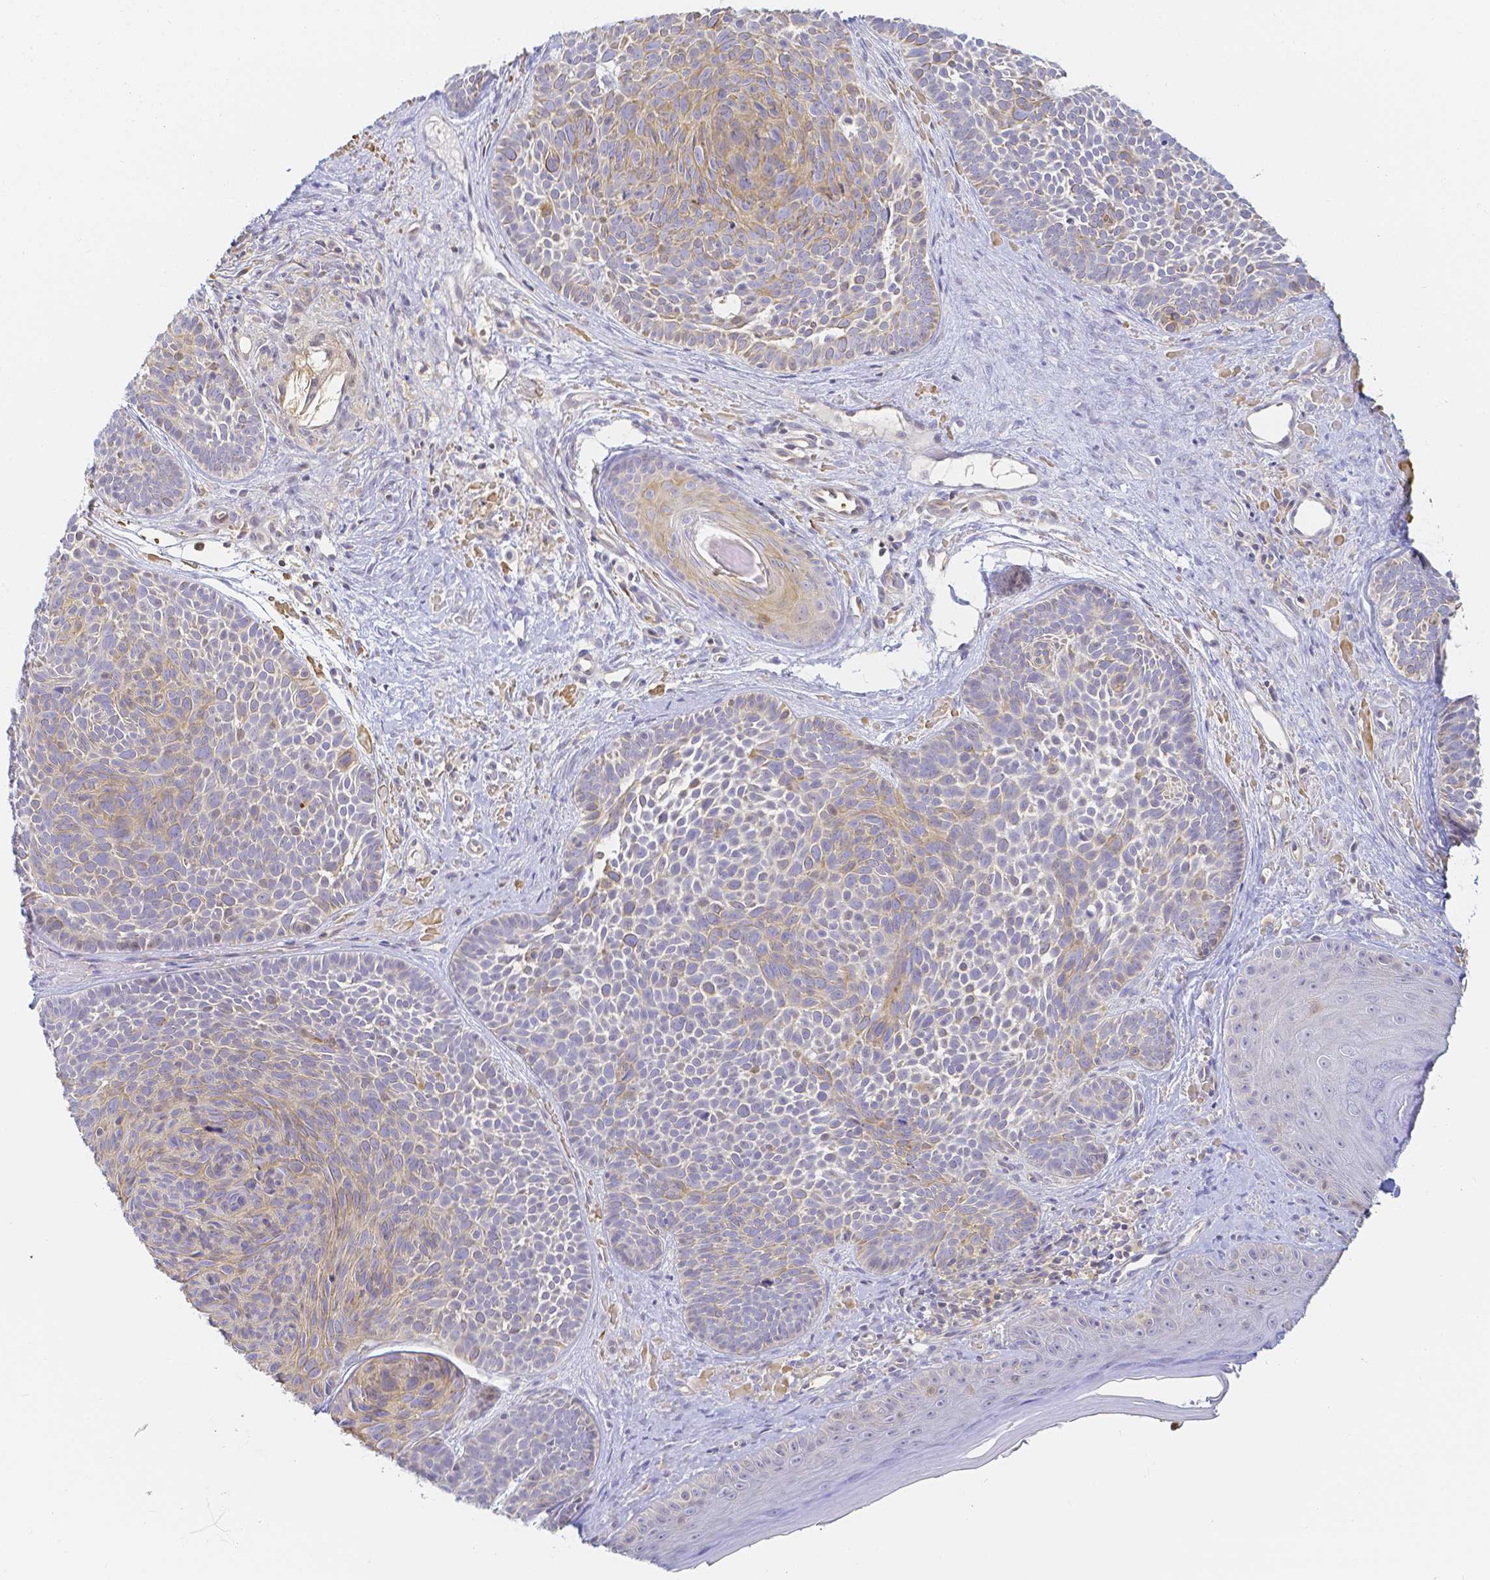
{"staining": {"intensity": "weak", "quantity": "25%-75%", "location": "cytoplasmic/membranous"}, "tissue": "skin cancer", "cell_type": "Tumor cells", "image_type": "cancer", "snomed": [{"axis": "morphology", "description": "Basal cell carcinoma"}, {"axis": "topography", "description": "Skin"}], "caption": "DAB immunohistochemical staining of human skin basal cell carcinoma exhibits weak cytoplasmic/membranous protein positivity in about 25%-75% of tumor cells.", "gene": "KCNH1", "patient": {"sex": "male", "age": 81}}